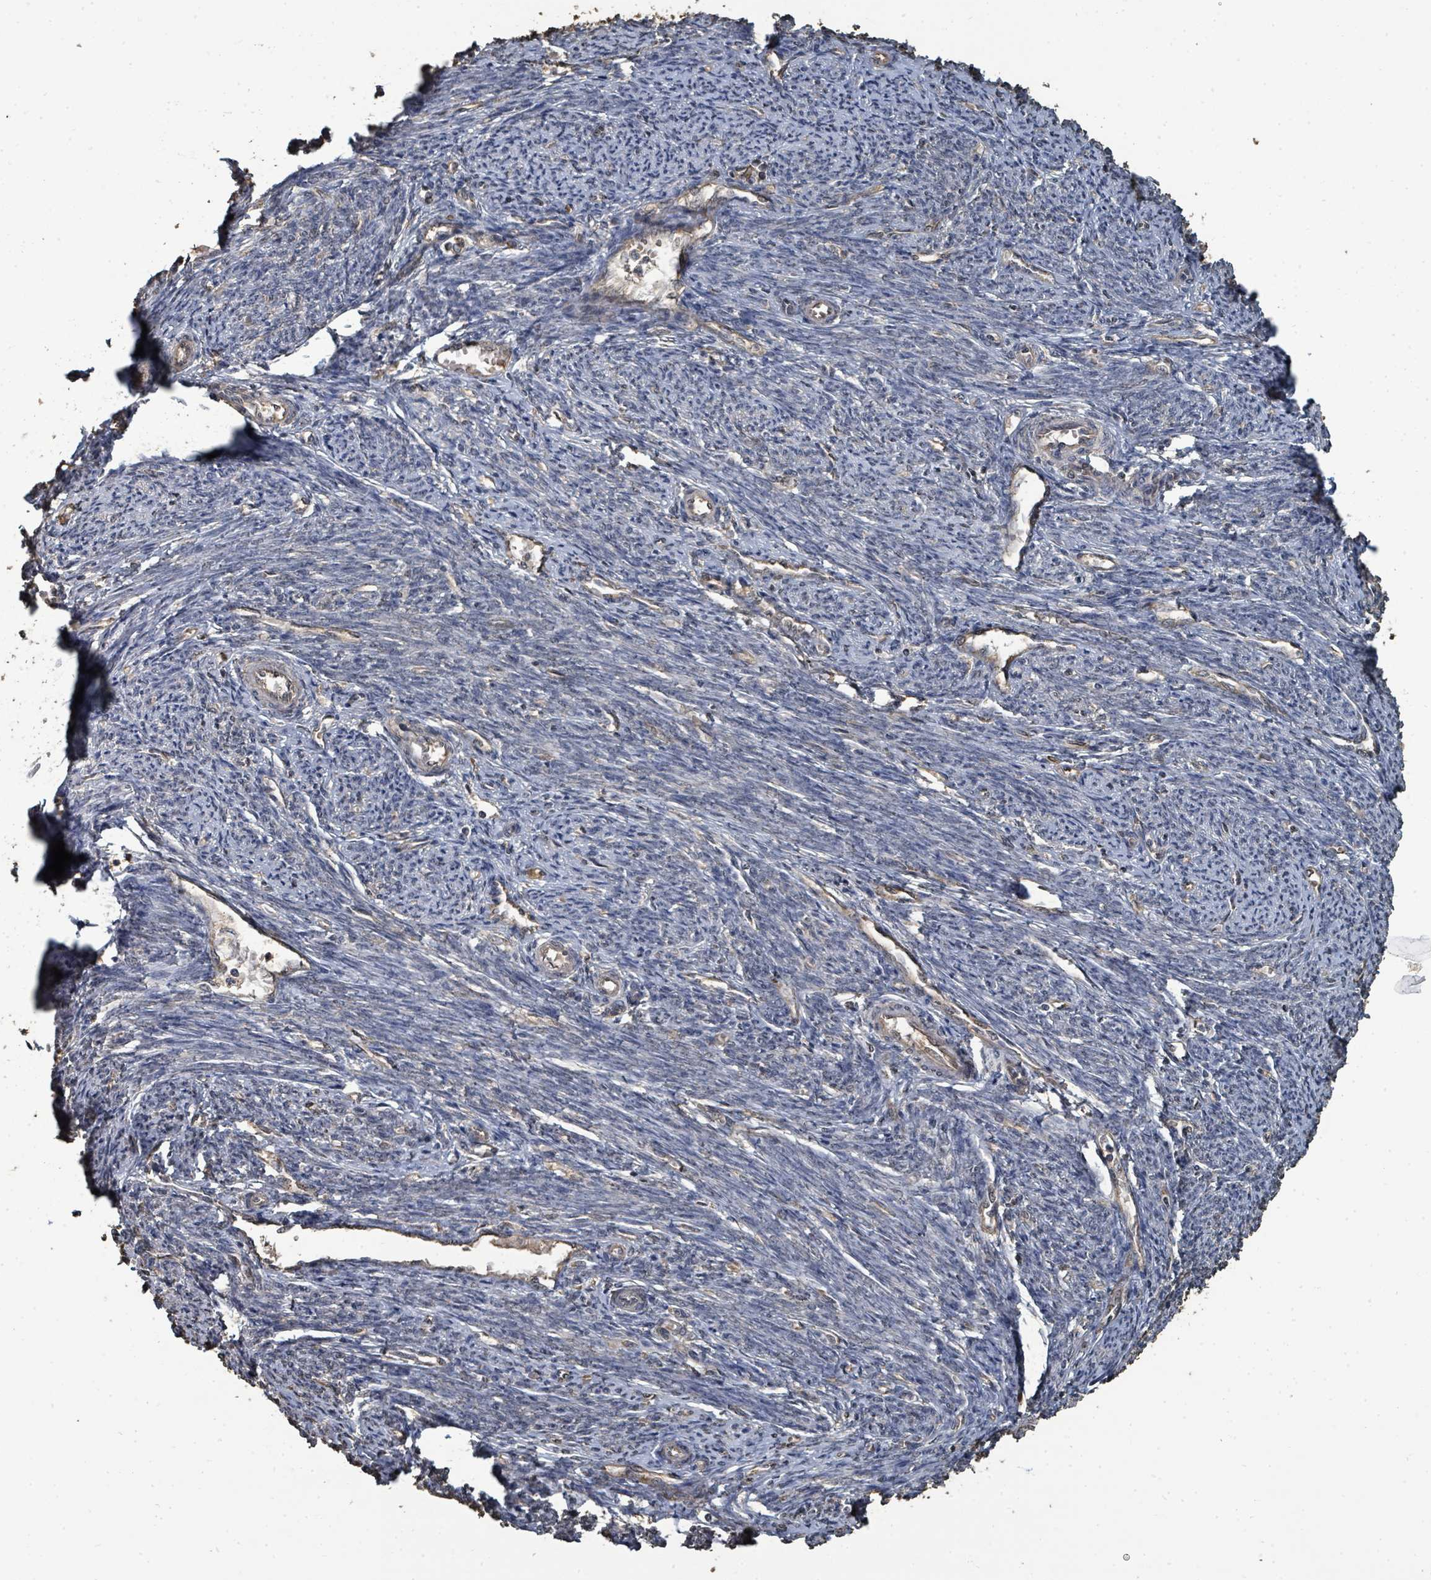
{"staining": {"intensity": "negative", "quantity": "none", "location": "none"}, "tissue": "smooth muscle", "cell_type": "Smooth muscle cells", "image_type": "normal", "snomed": [{"axis": "morphology", "description": "Normal tissue, NOS"}, {"axis": "topography", "description": "Smooth muscle"}, {"axis": "topography", "description": "Uterus"}], "caption": "This is an immunohistochemistry (IHC) histopathology image of normal smooth muscle. There is no staining in smooth muscle cells.", "gene": "C6orf52", "patient": {"sex": "female", "age": 59}}